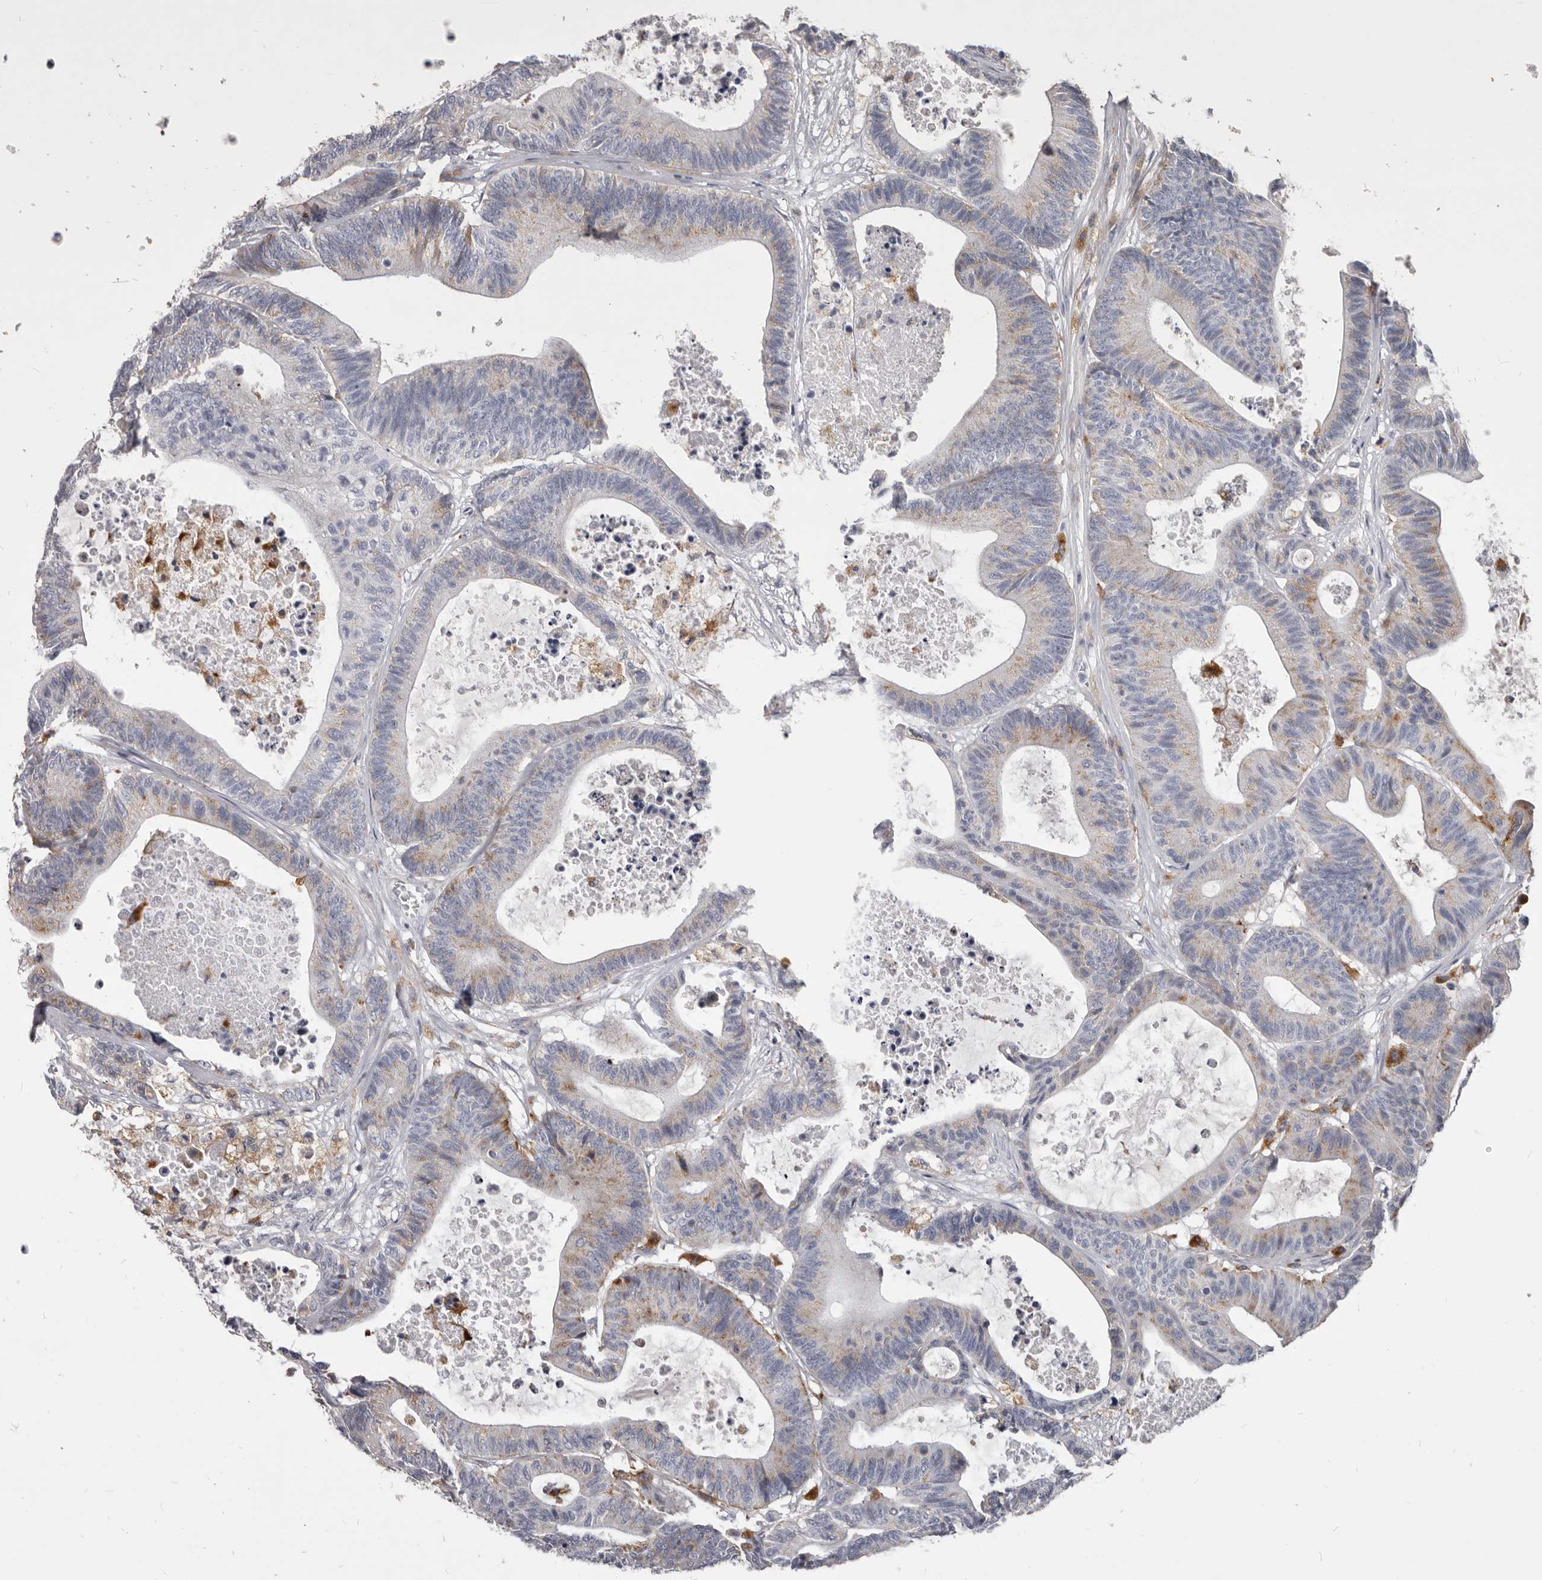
{"staining": {"intensity": "weak", "quantity": "25%-75%", "location": "cytoplasmic/membranous"}, "tissue": "colorectal cancer", "cell_type": "Tumor cells", "image_type": "cancer", "snomed": [{"axis": "morphology", "description": "Adenocarcinoma, NOS"}, {"axis": "topography", "description": "Colon"}], "caption": "IHC of human adenocarcinoma (colorectal) displays low levels of weak cytoplasmic/membranous staining in approximately 25%-75% of tumor cells.", "gene": "PI4K2A", "patient": {"sex": "female", "age": 84}}